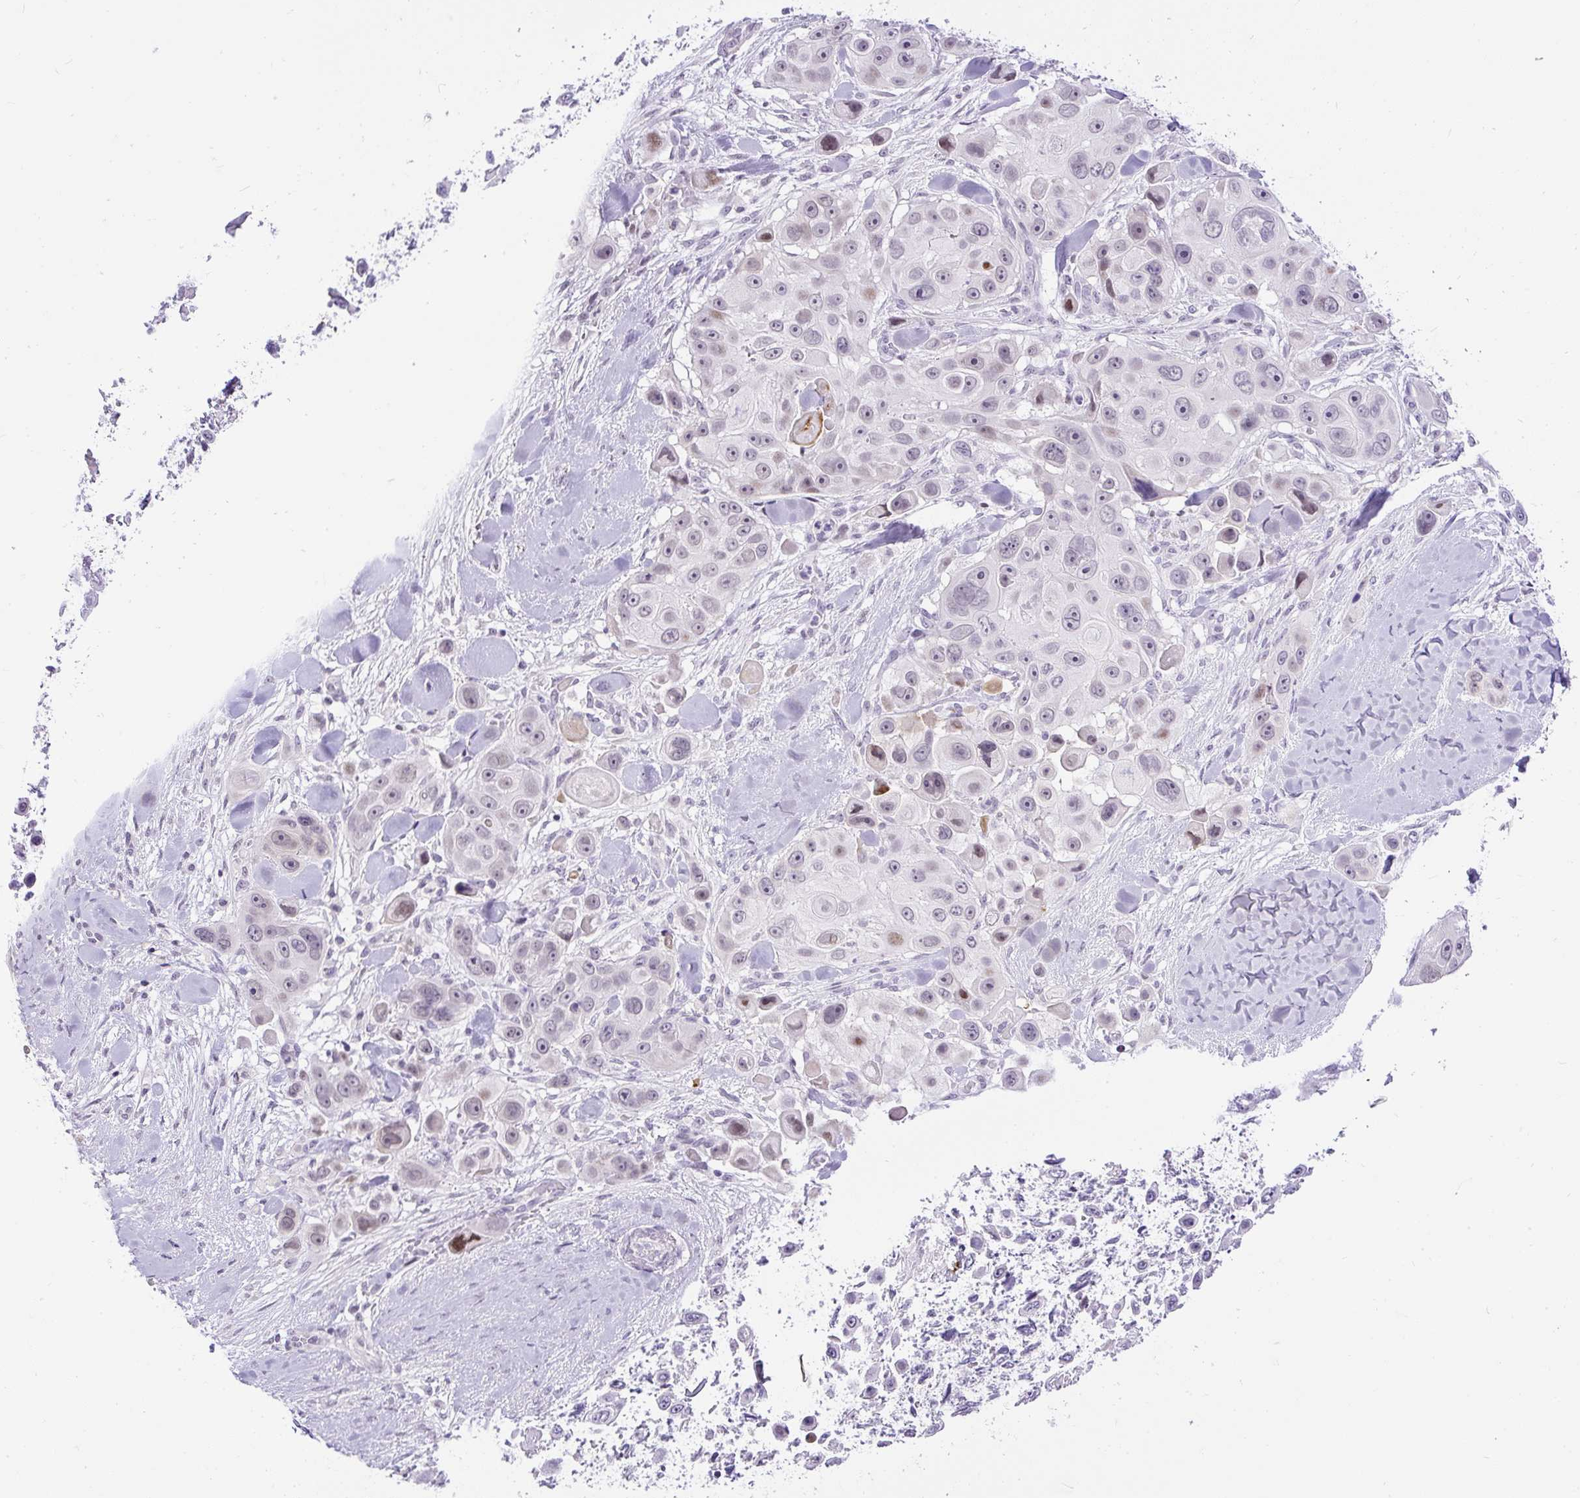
{"staining": {"intensity": "weak", "quantity": "25%-75%", "location": "nuclear"}, "tissue": "skin cancer", "cell_type": "Tumor cells", "image_type": "cancer", "snomed": [{"axis": "morphology", "description": "Squamous cell carcinoma, NOS"}, {"axis": "topography", "description": "Skin"}], "caption": "Human skin cancer stained with a protein marker displays weak staining in tumor cells.", "gene": "WNT10B", "patient": {"sex": "male", "age": 67}}